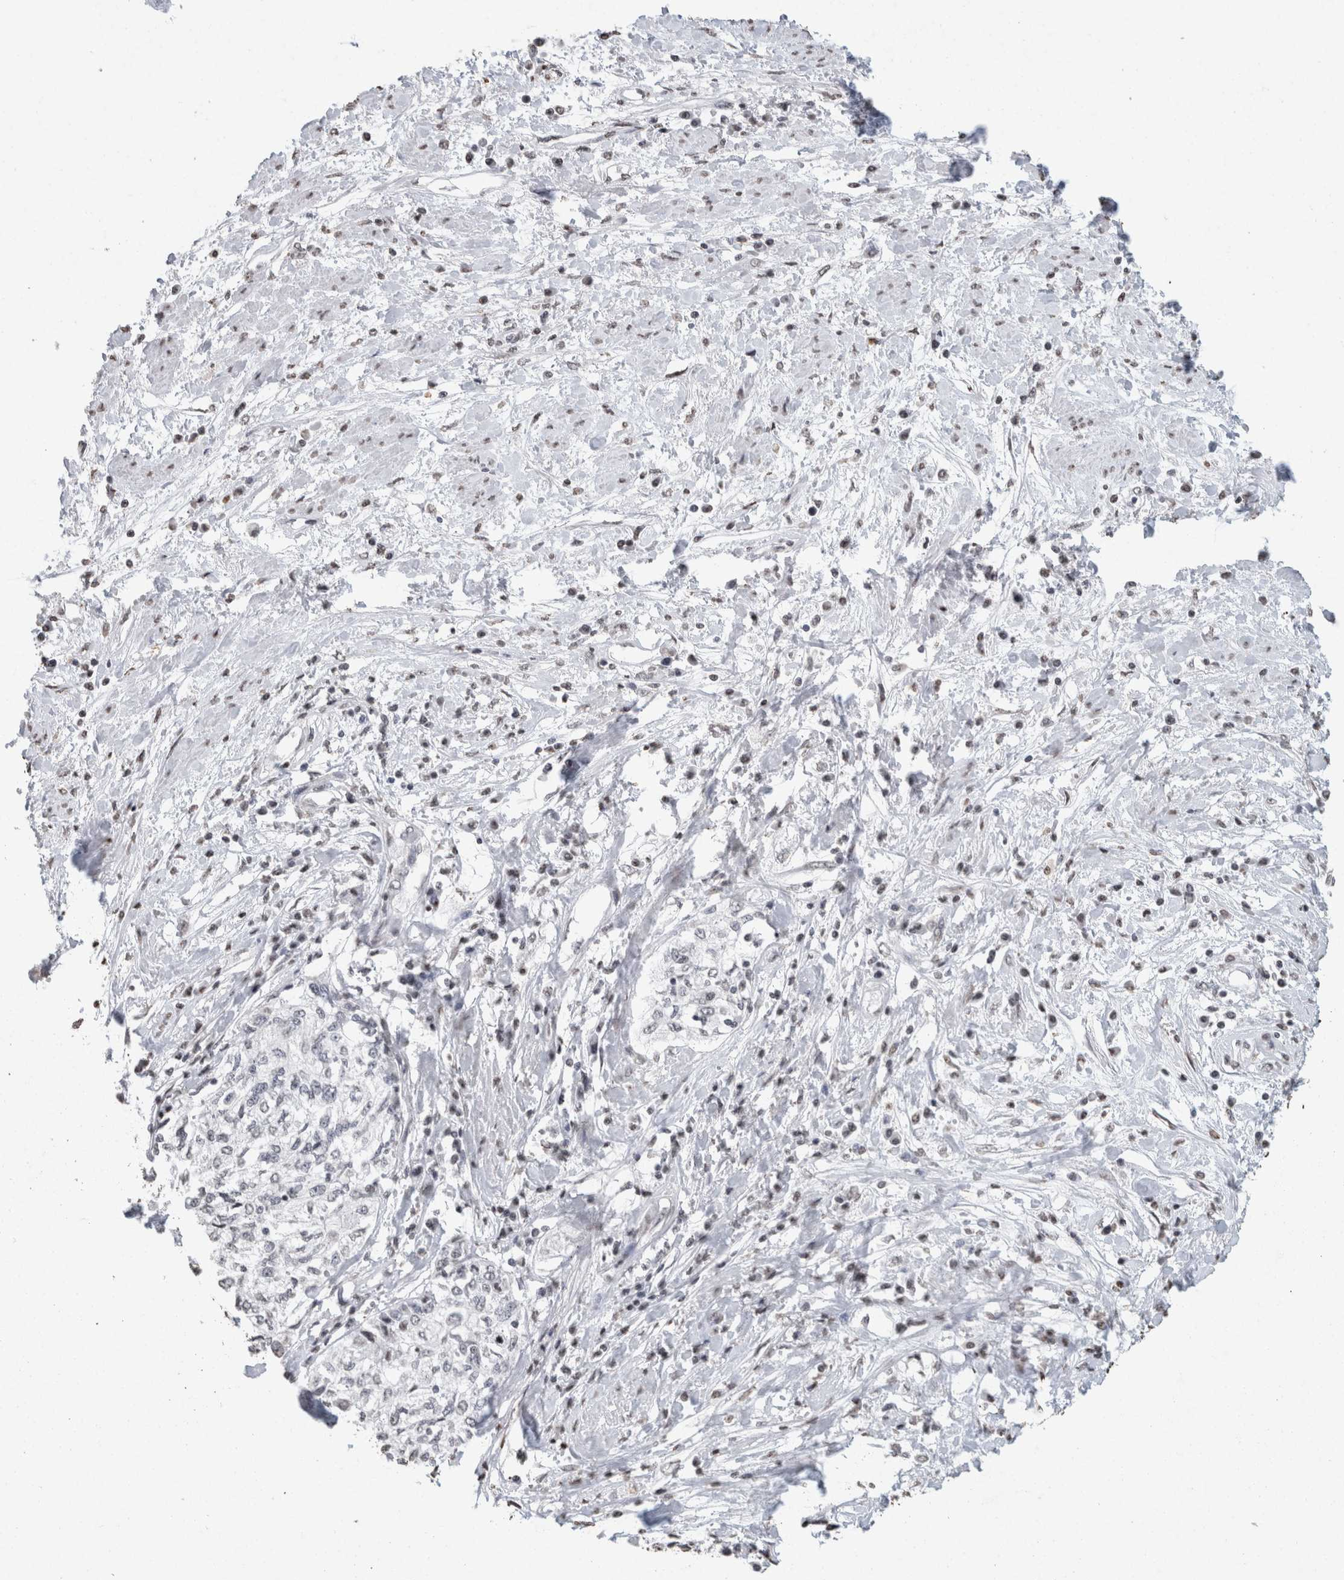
{"staining": {"intensity": "negative", "quantity": "none", "location": "none"}, "tissue": "cervical cancer", "cell_type": "Tumor cells", "image_type": "cancer", "snomed": [{"axis": "morphology", "description": "Squamous cell carcinoma, NOS"}, {"axis": "topography", "description": "Cervix"}], "caption": "DAB (3,3'-diaminobenzidine) immunohistochemical staining of cervical squamous cell carcinoma shows no significant positivity in tumor cells.", "gene": "CNTN1", "patient": {"sex": "female", "age": 57}}